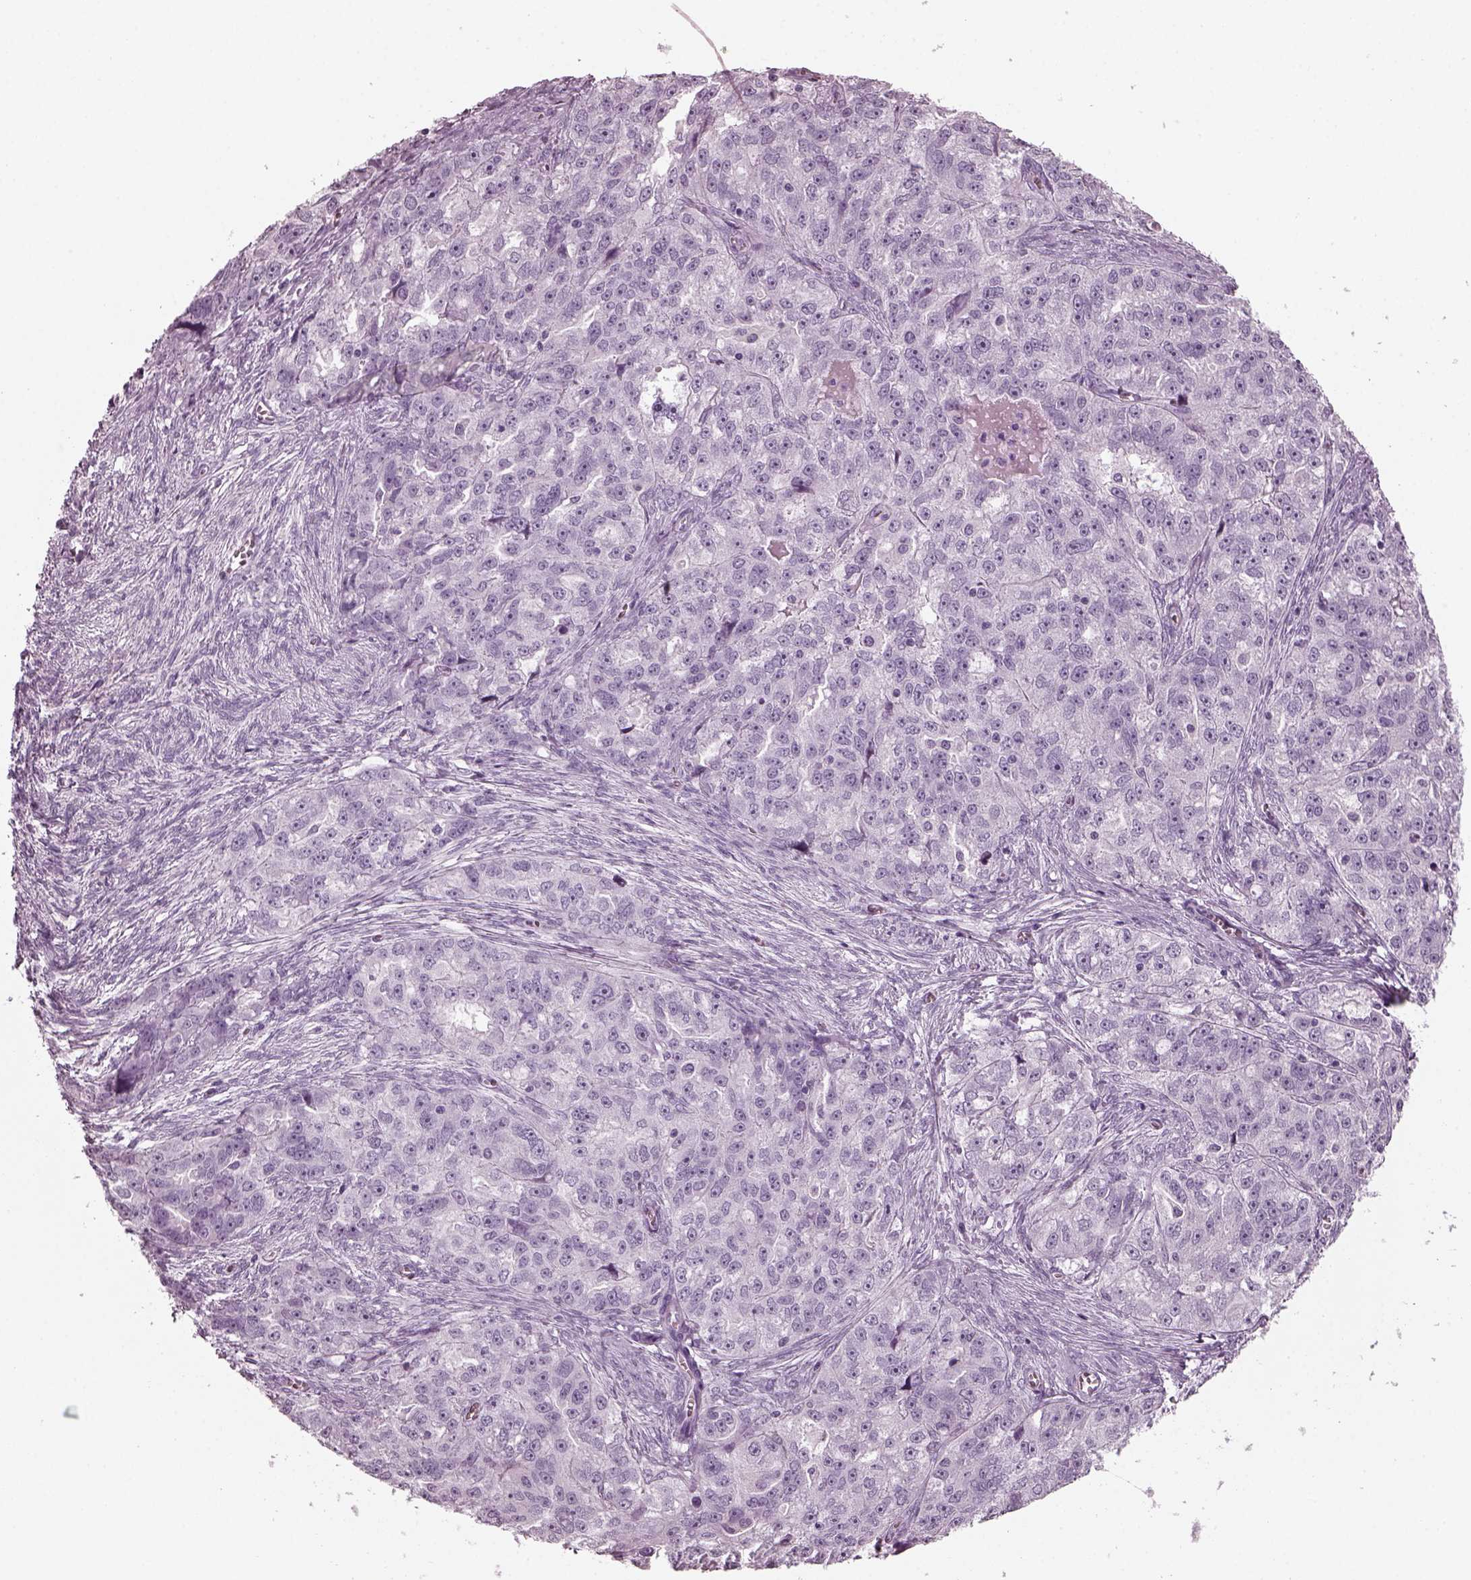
{"staining": {"intensity": "negative", "quantity": "none", "location": "none"}, "tissue": "ovarian cancer", "cell_type": "Tumor cells", "image_type": "cancer", "snomed": [{"axis": "morphology", "description": "Cystadenocarcinoma, serous, NOS"}, {"axis": "topography", "description": "Ovary"}], "caption": "Tumor cells show no significant protein staining in ovarian cancer (serous cystadenocarcinoma).", "gene": "RCVRN", "patient": {"sex": "female", "age": 51}}